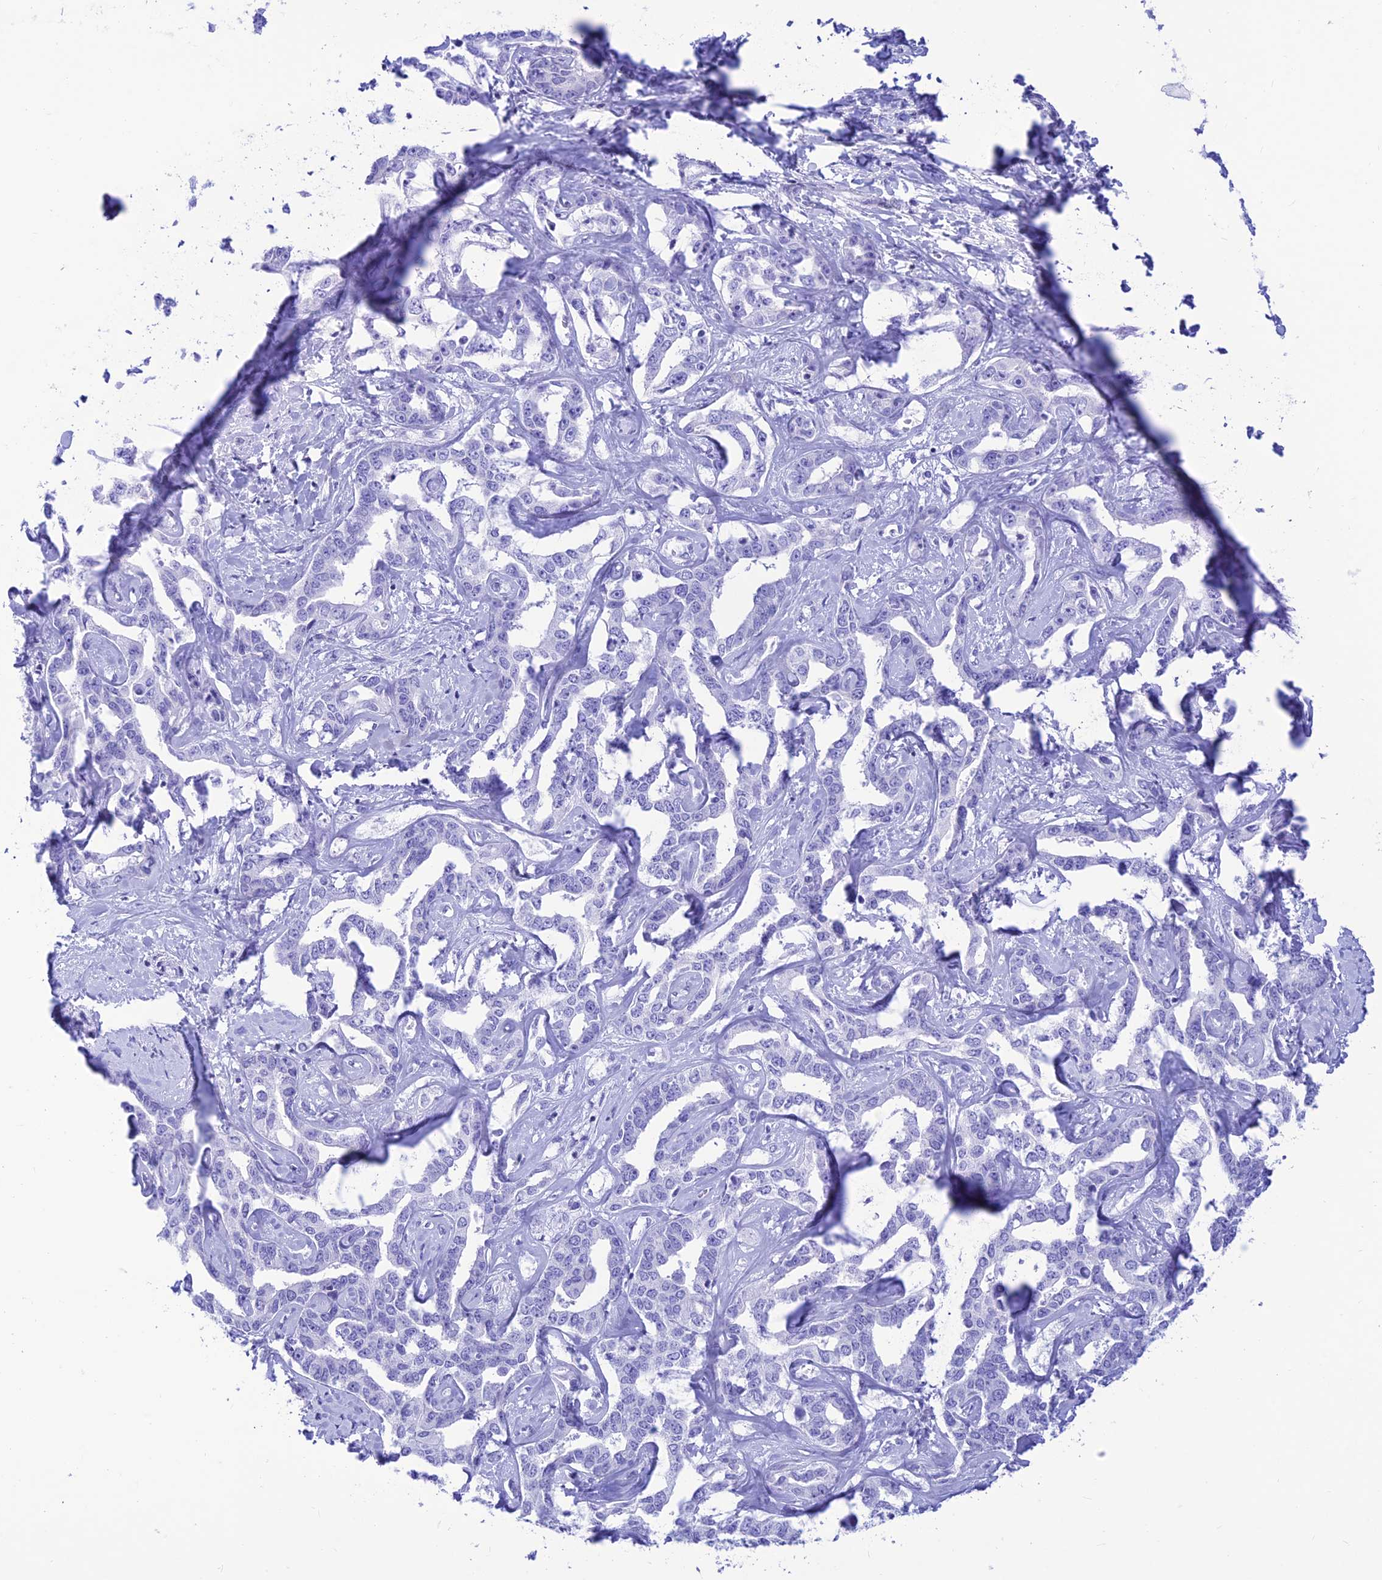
{"staining": {"intensity": "negative", "quantity": "none", "location": "none"}, "tissue": "liver cancer", "cell_type": "Tumor cells", "image_type": "cancer", "snomed": [{"axis": "morphology", "description": "Cholangiocarcinoma"}, {"axis": "topography", "description": "Liver"}], "caption": "Tumor cells are negative for protein expression in human cholangiocarcinoma (liver).", "gene": "PRNP", "patient": {"sex": "male", "age": 59}}